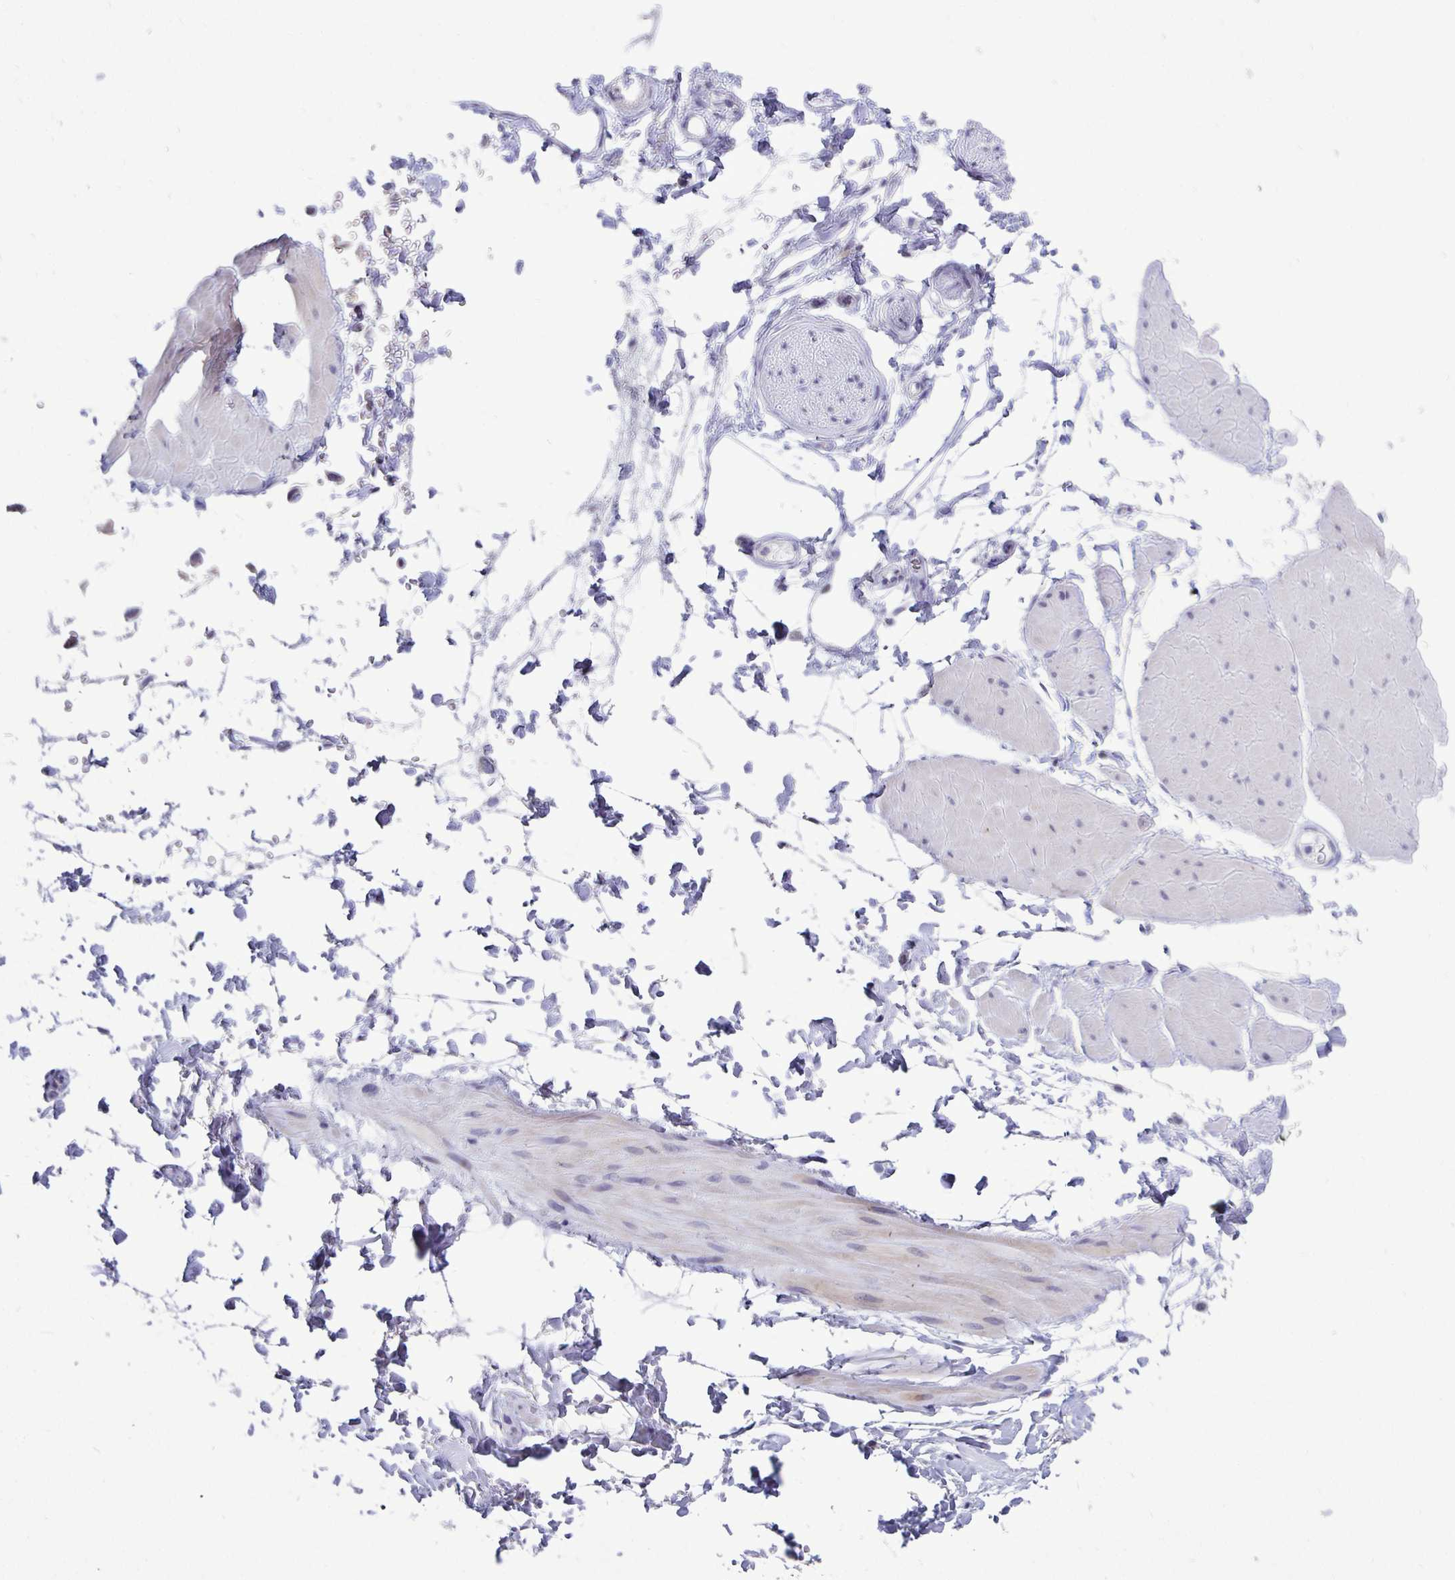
{"staining": {"intensity": "negative", "quantity": "none", "location": "none"}, "tissue": "adipose tissue", "cell_type": "Adipocytes", "image_type": "normal", "snomed": [{"axis": "morphology", "description": "Normal tissue, NOS"}, {"axis": "topography", "description": "Smooth muscle"}, {"axis": "topography", "description": "Peripheral nerve tissue"}], "caption": "This is an immunohistochemistry (IHC) photomicrograph of benign human adipose tissue. There is no staining in adipocytes.", "gene": "ERBB2", "patient": {"sex": "male", "age": 58}}